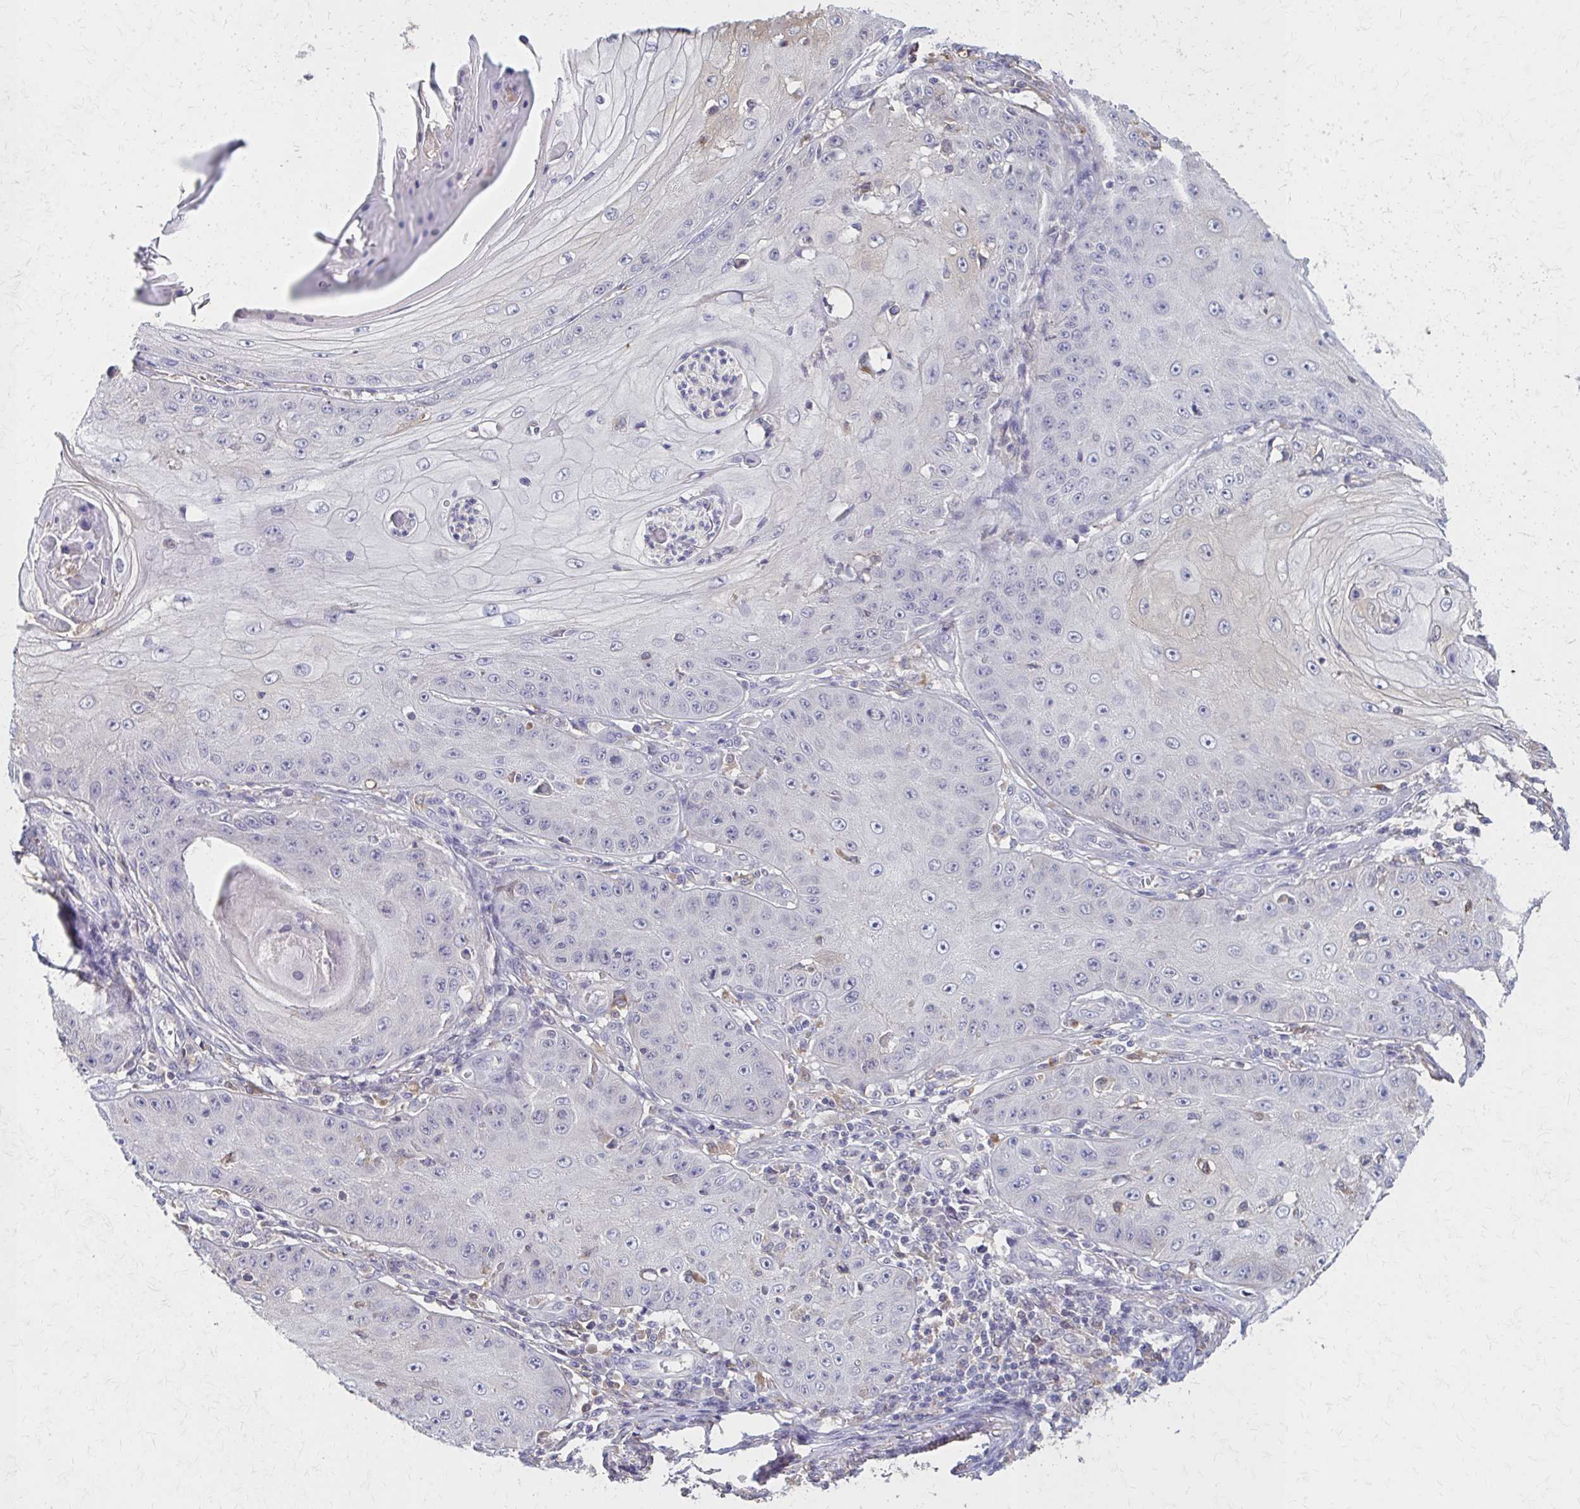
{"staining": {"intensity": "negative", "quantity": "none", "location": "none"}, "tissue": "skin cancer", "cell_type": "Tumor cells", "image_type": "cancer", "snomed": [{"axis": "morphology", "description": "Squamous cell carcinoma, NOS"}, {"axis": "topography", "description": "Skin"}], "caption": "Protein analysis of squamous cell carcinoma (skin) exhibits no significant staining in tumor cells. Brightfield microscopy of immunohistochemistry (IHC) stained with DAB (brown) and hematoxylin (blue), captured at high magnification.", "gene": "HMGCS2", "patient": {"sex": "male", "age": 70}}